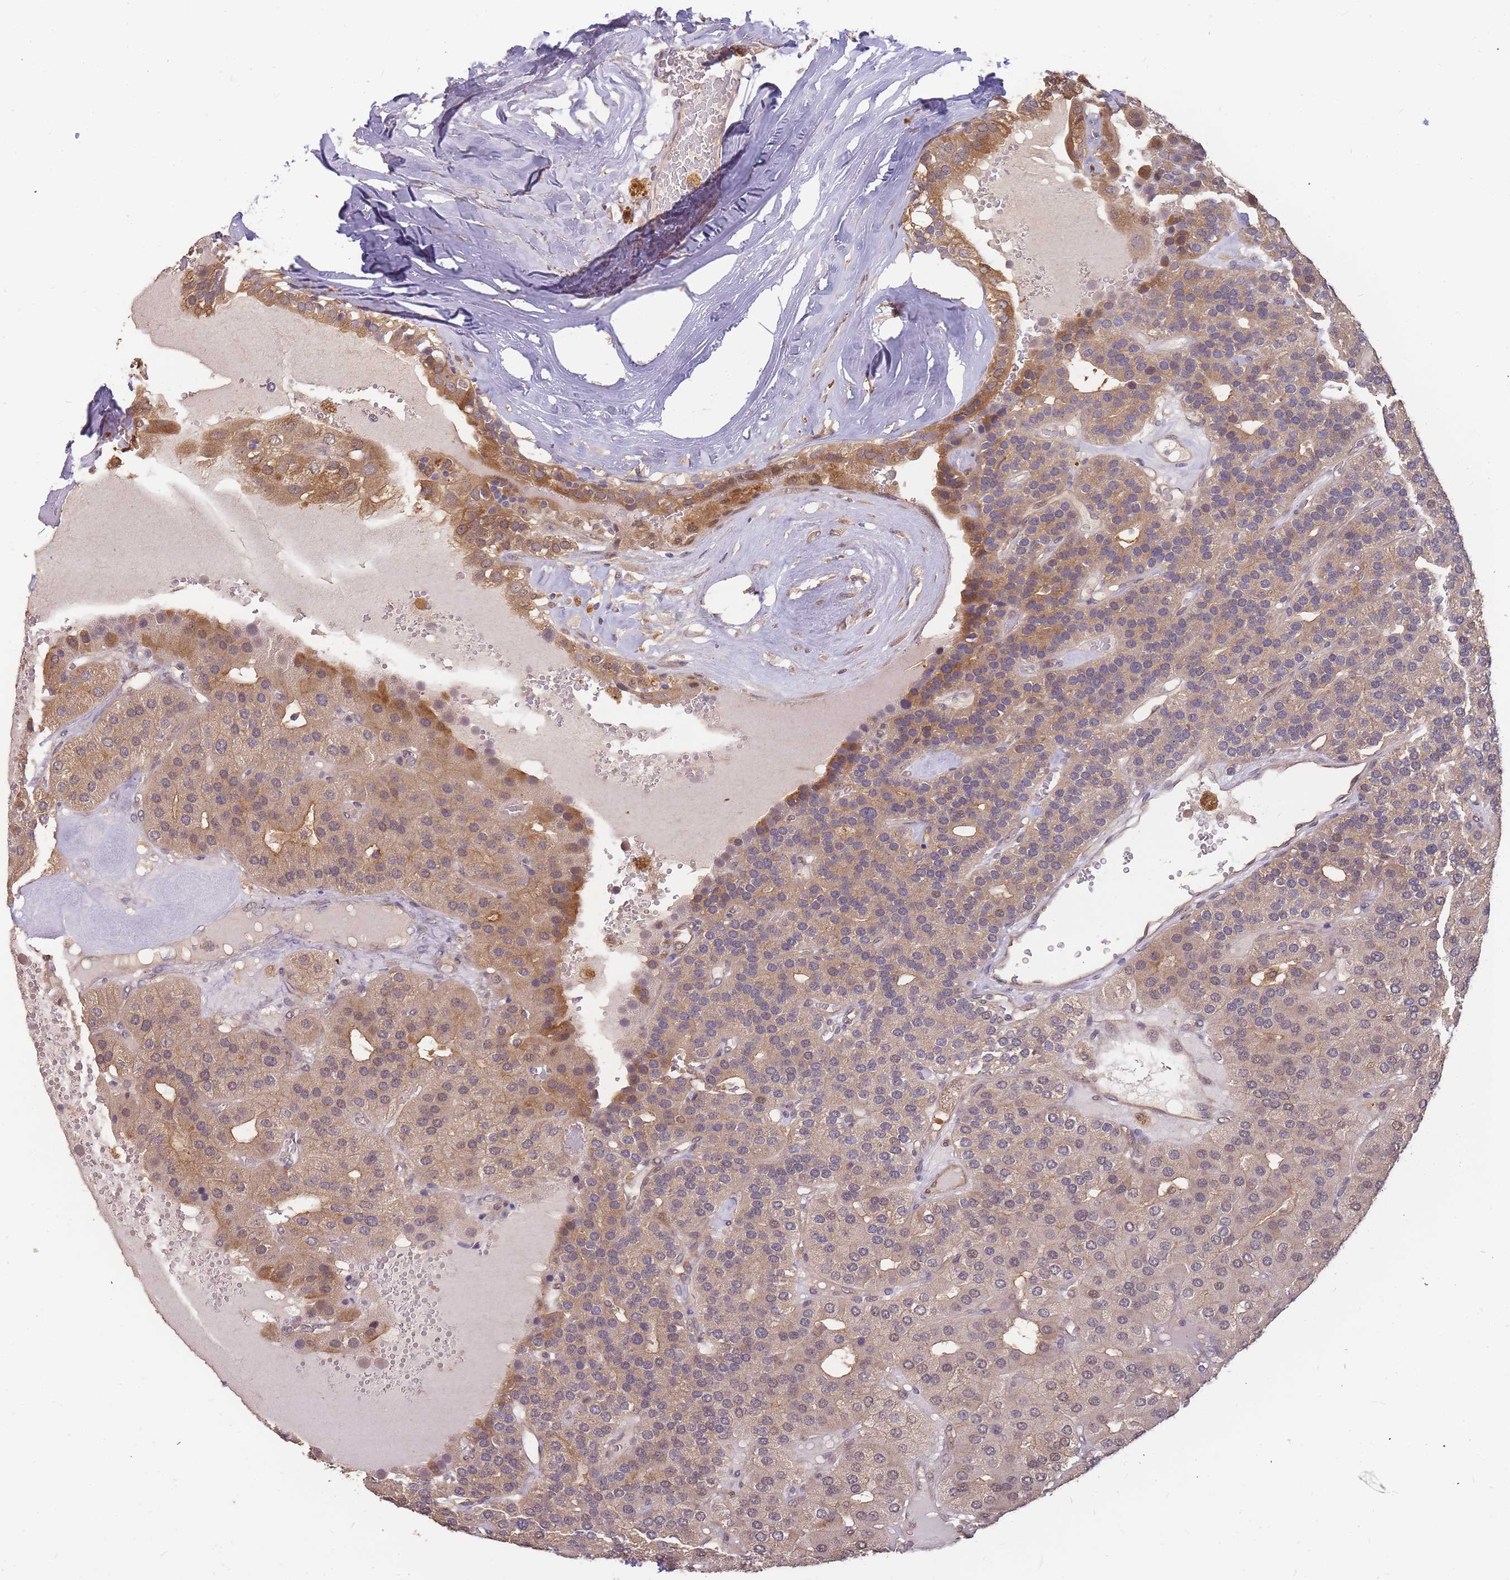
{"staining": {"intensity": "moderate", "quantity": ">75%", "location": "cytoplasmic/membranous,nuclear"}, "tissue": "parathyroid gland", "cell_type": "Glandular cells", "image_type": "normal", "snomed": [{"axis": "morphology", "description": "Normal tissue, NOS"}, {"axis": "morphology", "description": "Adenoma, NOS"}, {"axis": "topography", "description": "Parathyroid gland"}], "caption": "Immunohistochemistry (IHC) micrograph of benign parathyroid gland: parathyroid gland stained using immunohistochemistry shows medium levels of moderate protein expression localized specifically in the cytoplasmic/membranous,nuclear of glandular cells, appearing as a cytoplasmic/membranous,nuclear brown color.", "gene": "CDKN2AIPNL", "patient": {"sex": "female", "age": 86}}